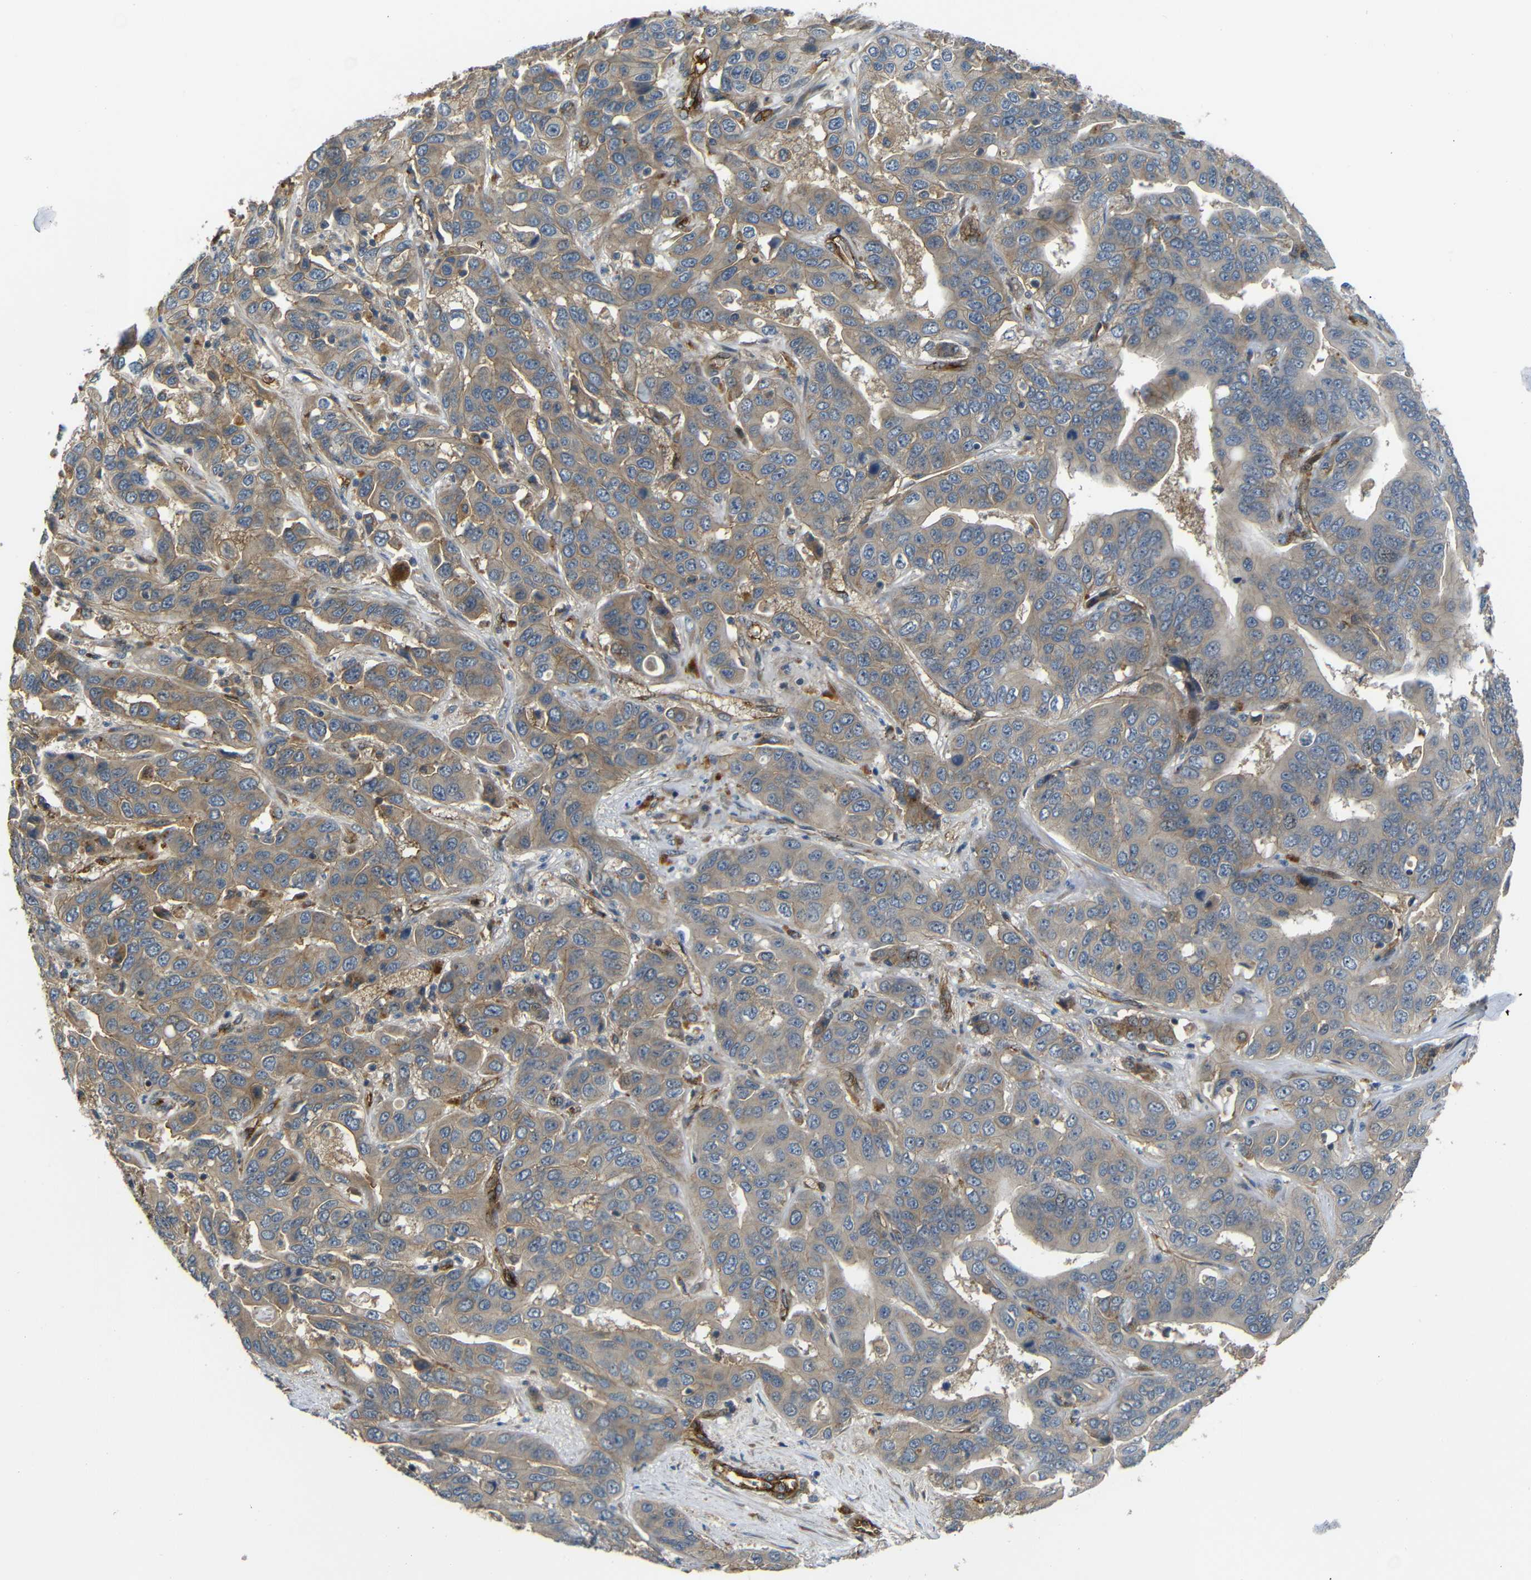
{"staining": {"intensity": "weak", "quantity": ">75%", "location": "cytoplasmic/membranous"}, "tissue": "liver cancer", "cell_type": "Tumor cells", "image_type": "cancer", "snomed": [{"axis": "morphology", "description": "Cholangiocarcinoma"}, {"axis": "topography", "description": "Liver"}], "caption": "A low amount of weak cytoplasmic/membranous staining is seen in approximately >75% of tumor cells in liver cancer tissue.", "gene": "RELL1", "patient": {"sex": "female", "age": 52}}